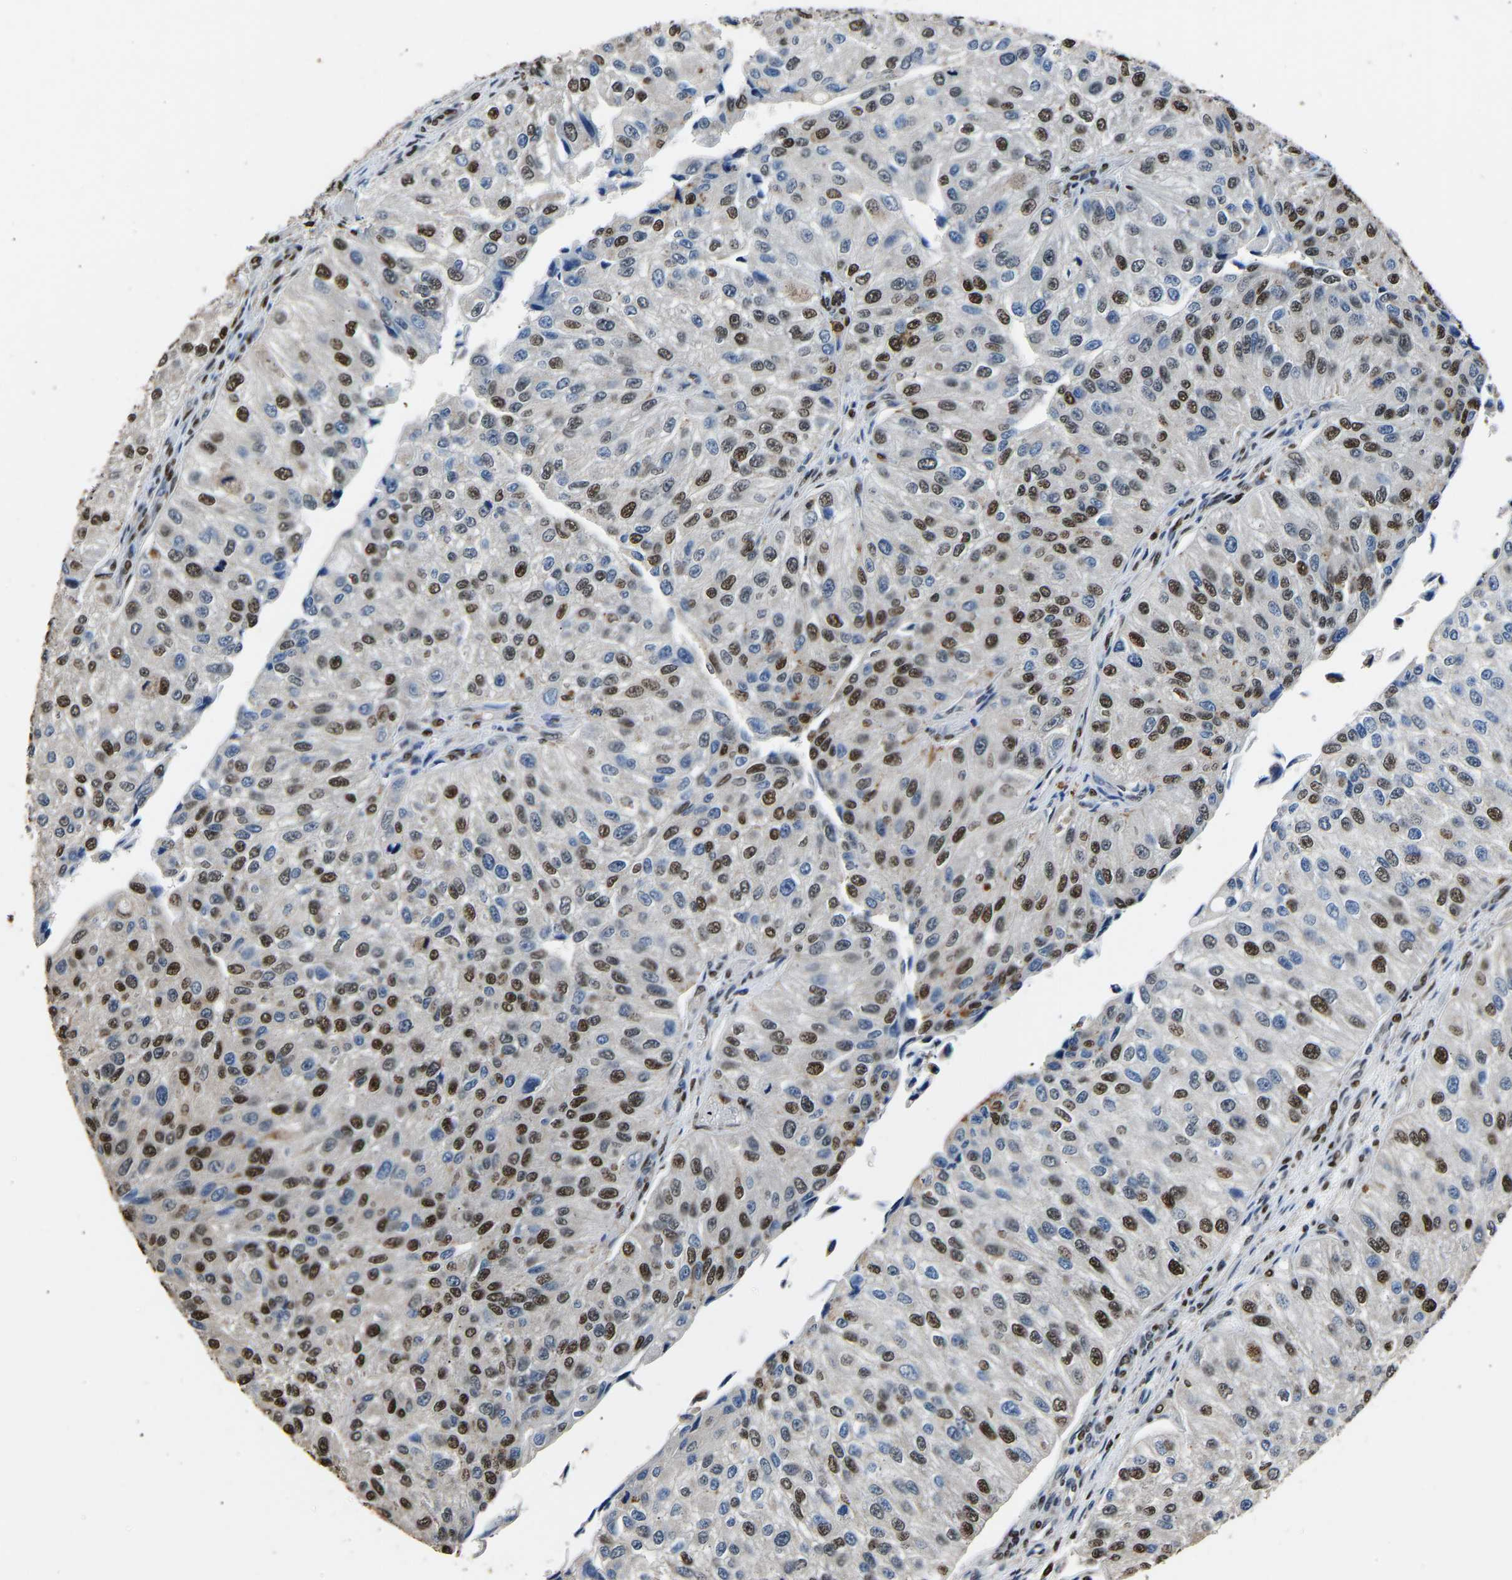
{"staining": {"intensity": "strong", "quantity": "25%-75%", "location": "nuclear"}, "tissue": "urothelial cancer", "cell_type": "Tumor cells", "image_type": "cancer", "snomed": [{"axis": "morphology", "description": "Urothelial carcinoma, High grade"}, {"axis": "topography", "description": "Kidney"}, {"axis": "topography", "description": "Urinary bladder"}], "caption": "The histopathology image reveals a brown stain indicating the presence of a protein in the nuclear of tumor cells in high-grade urothelial carcinoma.", "gene": "SAFB", "patient": {"sex": "male", "age": 77}}